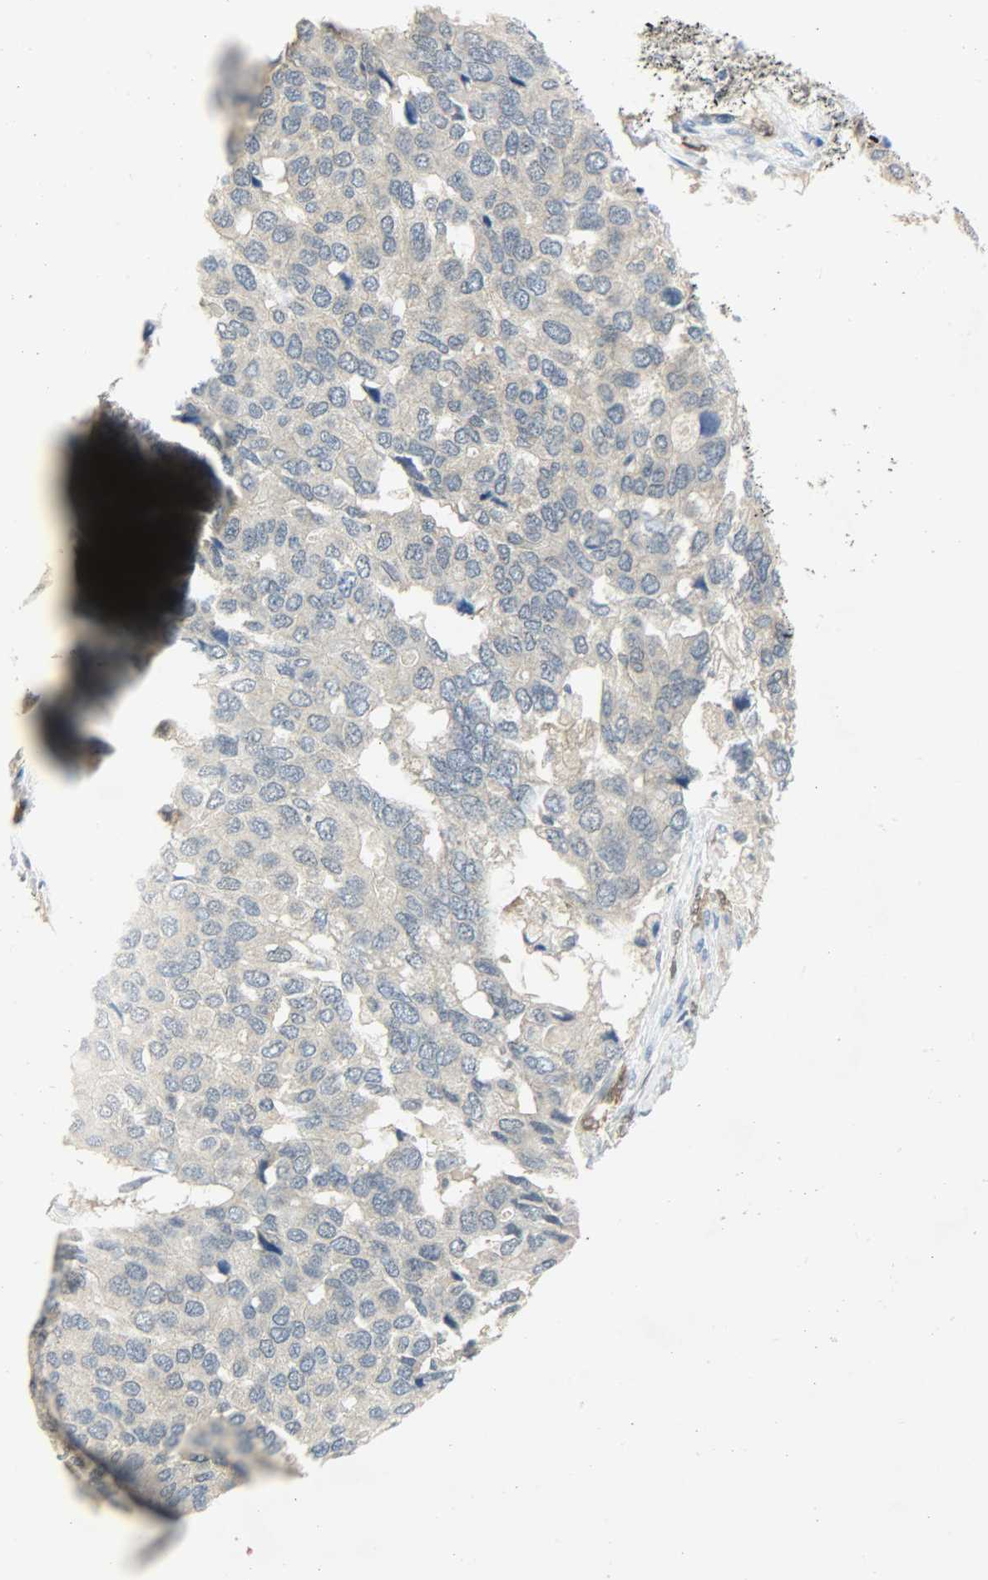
{"staining": {"intensity": "negative", "quantity": "none", "location": "none"}, "tissue": "pancreatic cancer", "cell_type": "Tumor cells", "image_type": "cancer", "snomed": [{"axis": "morphology", "description": "Adenocarcinoma, NOS"}, {"axis": "topography", "description": "Pancreas"}], "caption": "Micrograph shows no protein positivity in tumor cells of pancreatic cancer tissue. (DAB (3,3'-diaminobenzidine) IHC visualized using brightfield microscopy, high magnification).", "gene": "FKBP1A", "patient": {"sex": "male", "age": 50}}